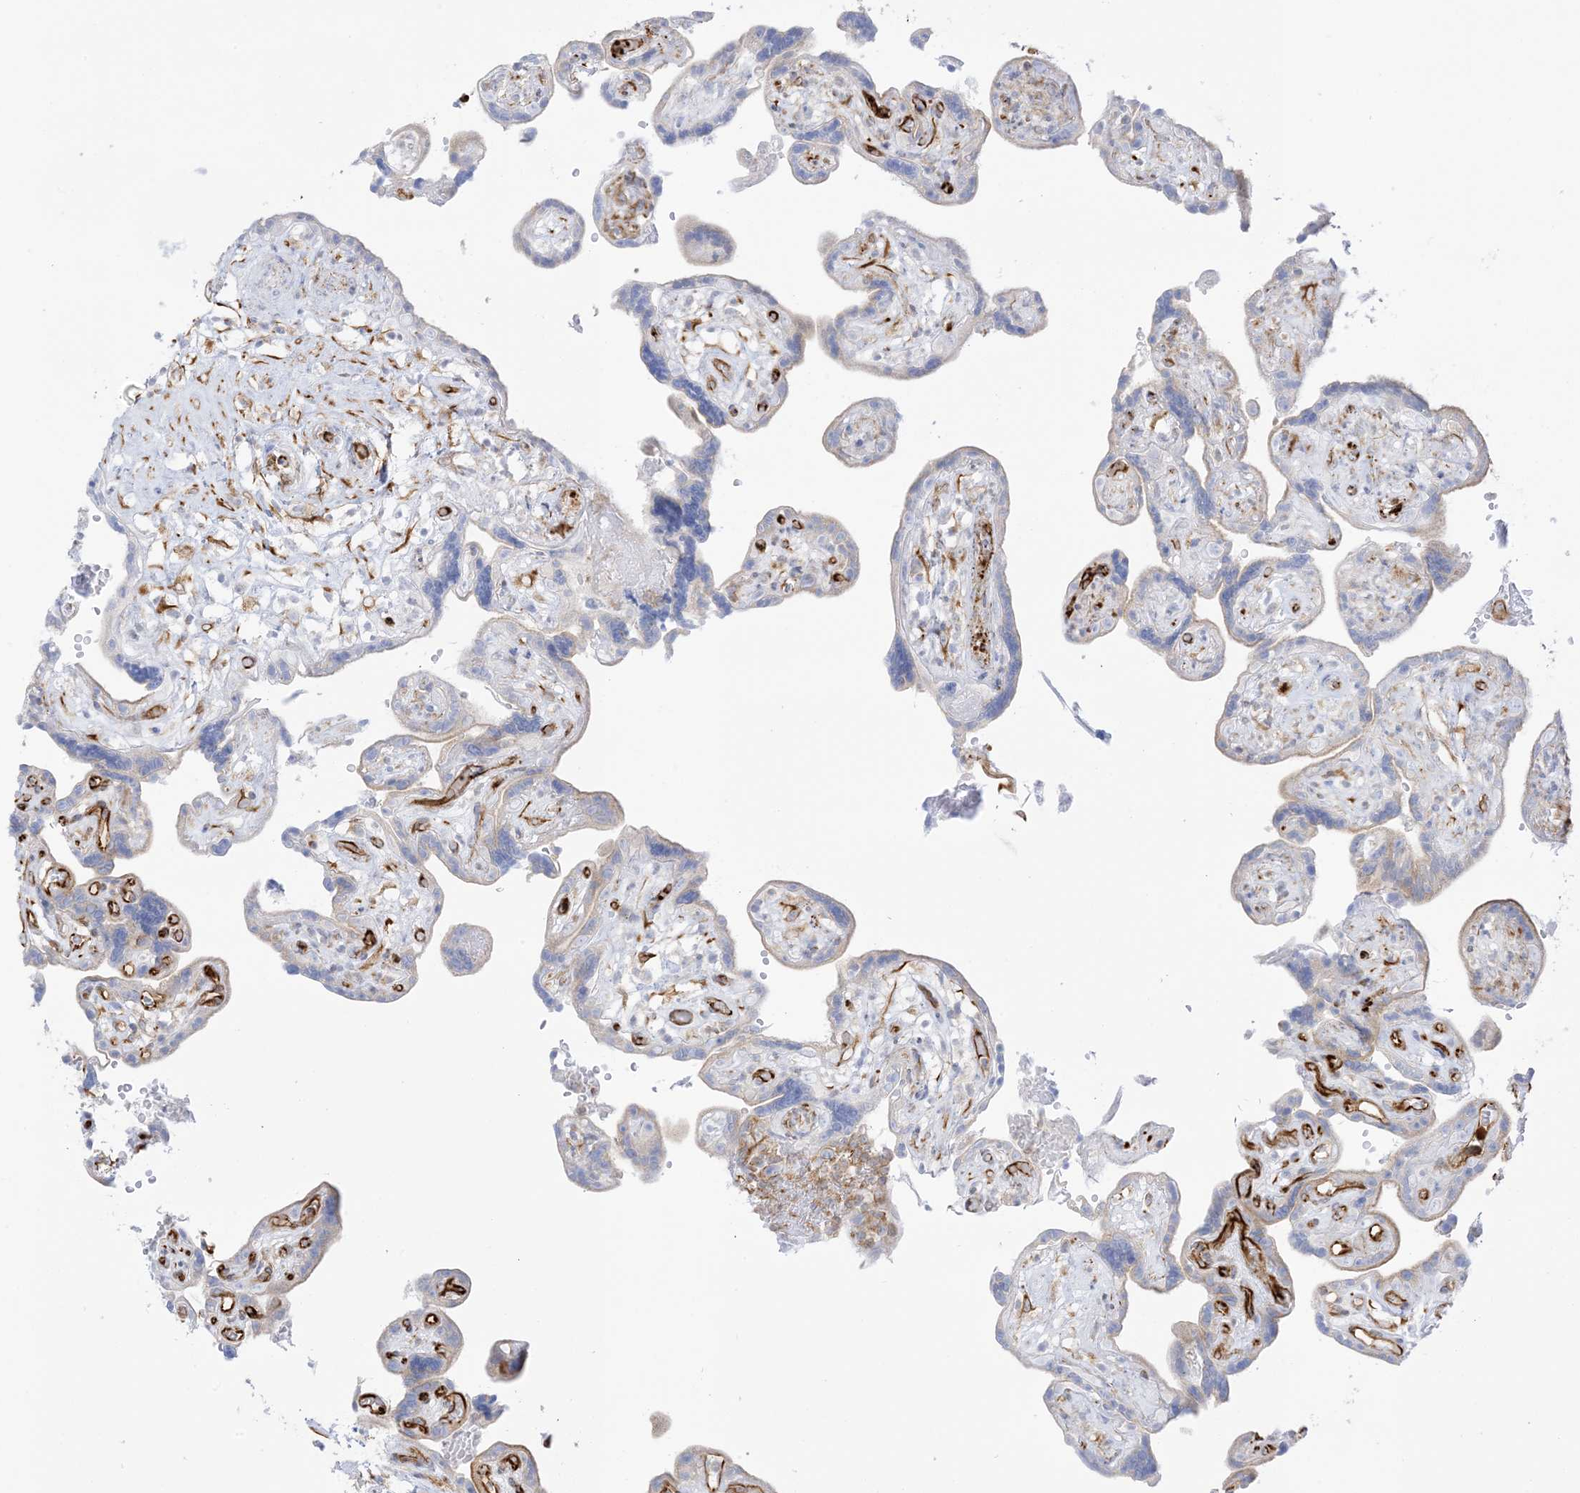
{"staining": {"intensity": "strong", "quantity": ">75%", "location": "cytoplasmic/membranous"}, "tissue": "placenta", "cell_type": "Decidual cells", "image_type": "normal", "snomed": [{"axis": "morphology", "description": "Normal tissue, NOS"}, {"axis": "topography", "description": "Placenta"}], "caption": "Human placenta stained with a brown dye shows strong cytoplasmic/membranous positive staining in approximately >75% of decidual cells.", "gene": "PID1", "patient": {"sex": "female", "age": 30}}